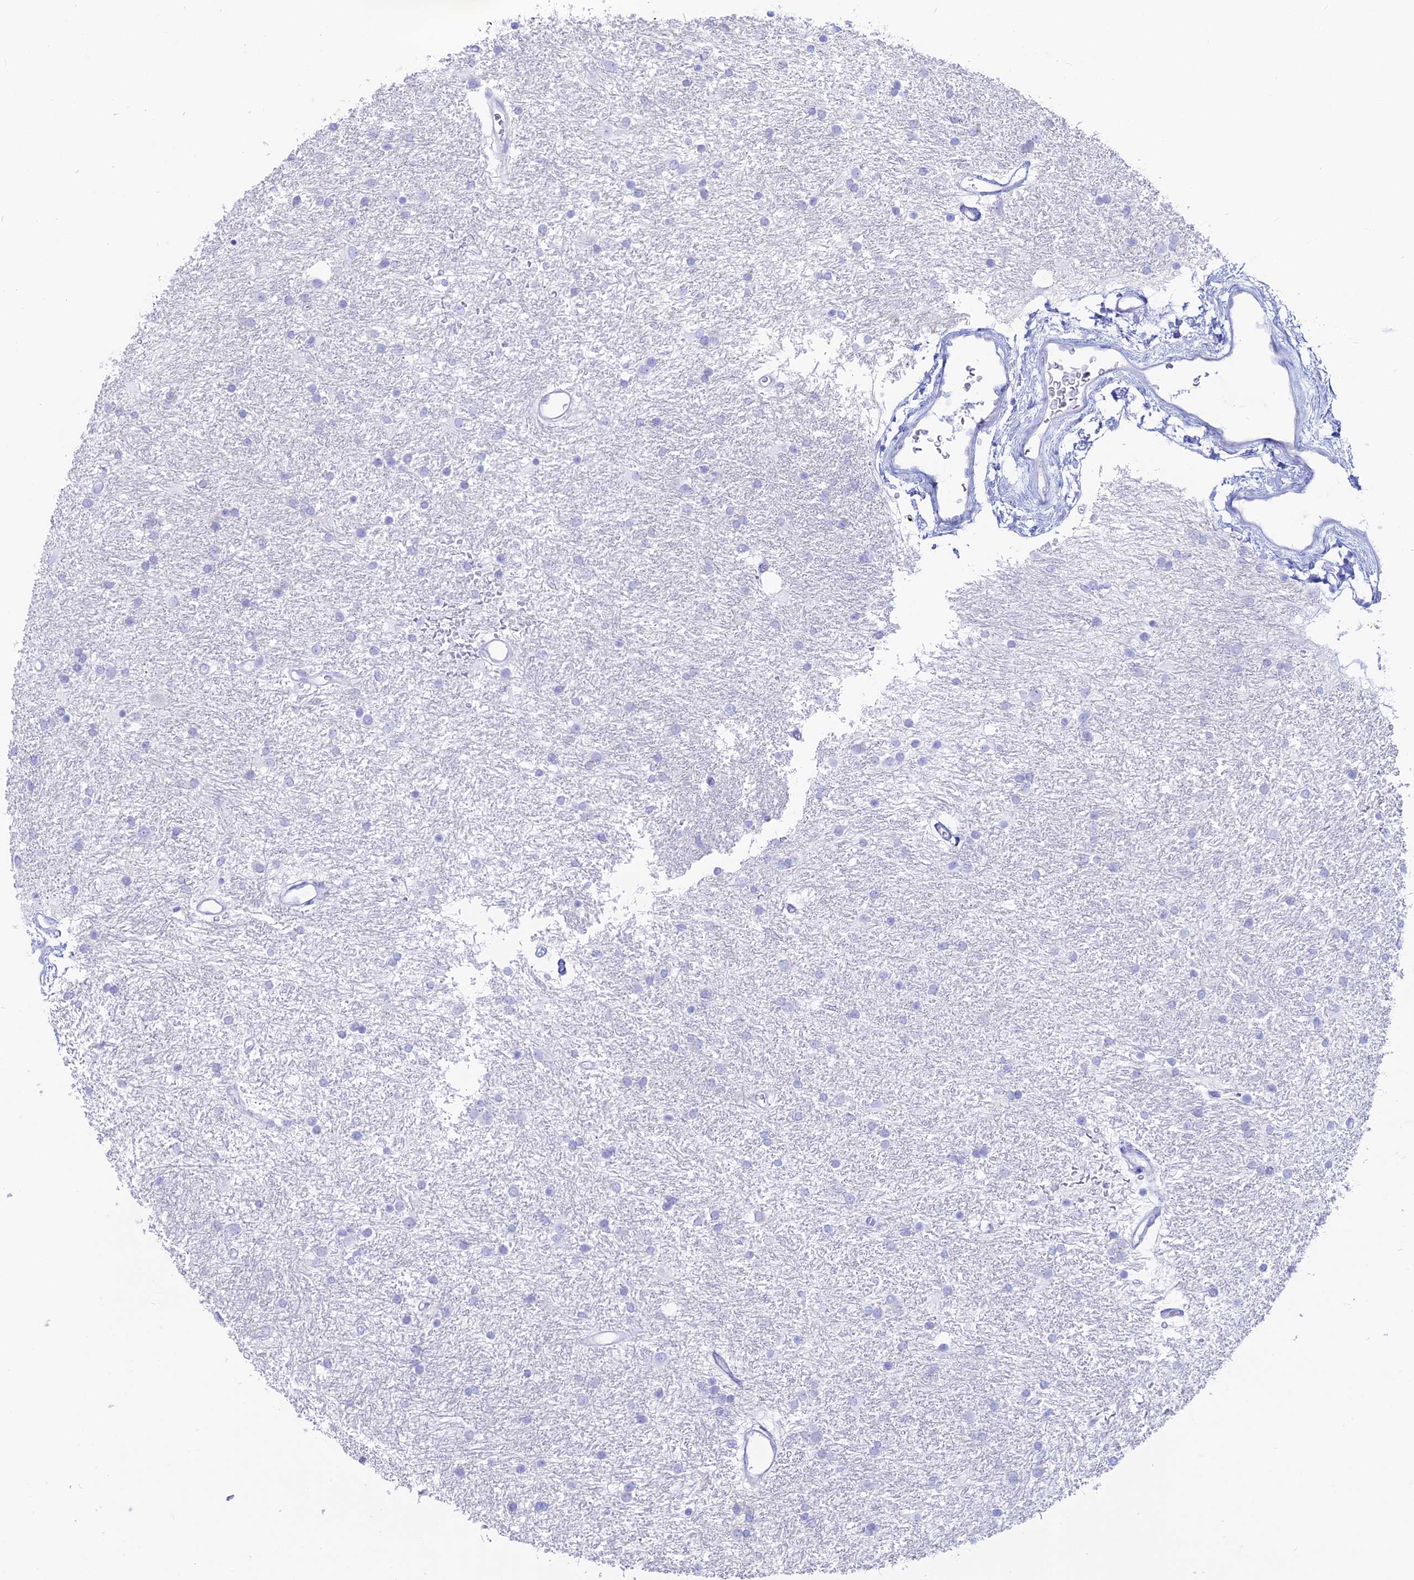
{"staining": {"intensity": "negative", "quantity": "none", "location": "none"}, "tissue": "glioma", "cell_type": "Tumor cells", "image_type": "cancer", "snomed": [{"axis": "morphology", "description": "Glioma, malignant, High grade"}, {"axis": "topography", "description": "Brain"}], "caption": "IHC photomicrograph of neoplastic tissue: human glioma stained with DAB (3,3'-diaminobenzidine) exhibits no significant protein staining in tumor cells. The staining is performed using DAB brown chromogen with nuclei counter-stained in using hematoxylin.", "gene": "OR2AE1", "patient": {"sex": "male", "age": 77}}